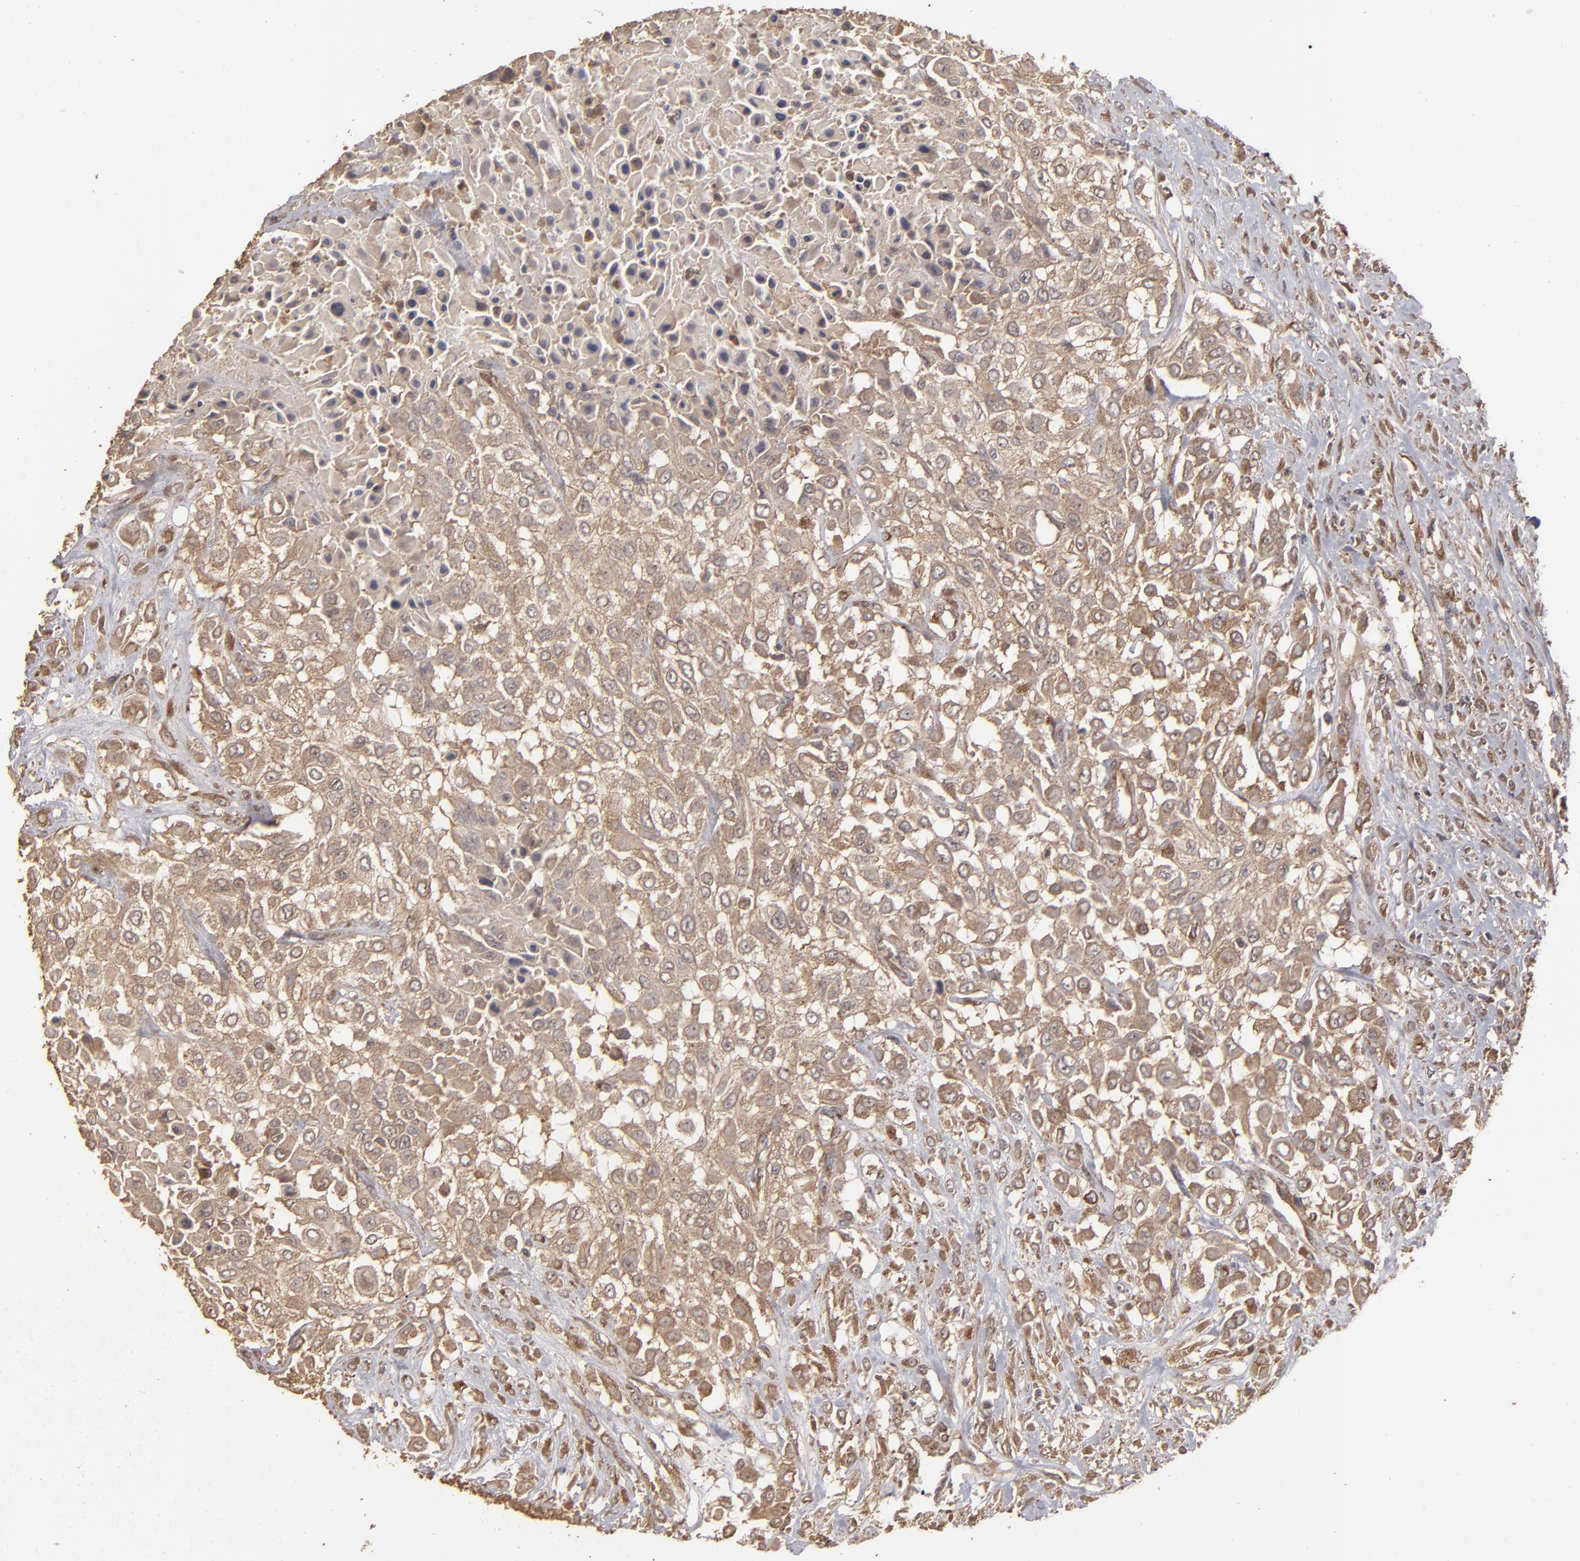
{"staining": {"intensity": "moderate", "quantity": ">75%", "location": "cytoplasmic/membranous"}, "tissue": "urothelial cancer", "cell_type": "Tumor cells", "image_type": "cancer", "snomed": [{"axis": "morphology", "description": "Urothelial carcinoma, High grade"}, {"axis": "topography", "description": "Urinary bladder"}], "caption": "High-magnification brightfield microscopy of urothelial cancer stained with DAB (3,3'-diaminobenzidine) (brown) and counterstained with hematoxylin (blue). tumor cells exhibit moderate cytoplasmic/membranous expression is present in about>75% of cells.", "gene": "MMP2", "patient": {"sex": "male", "age": 57}}